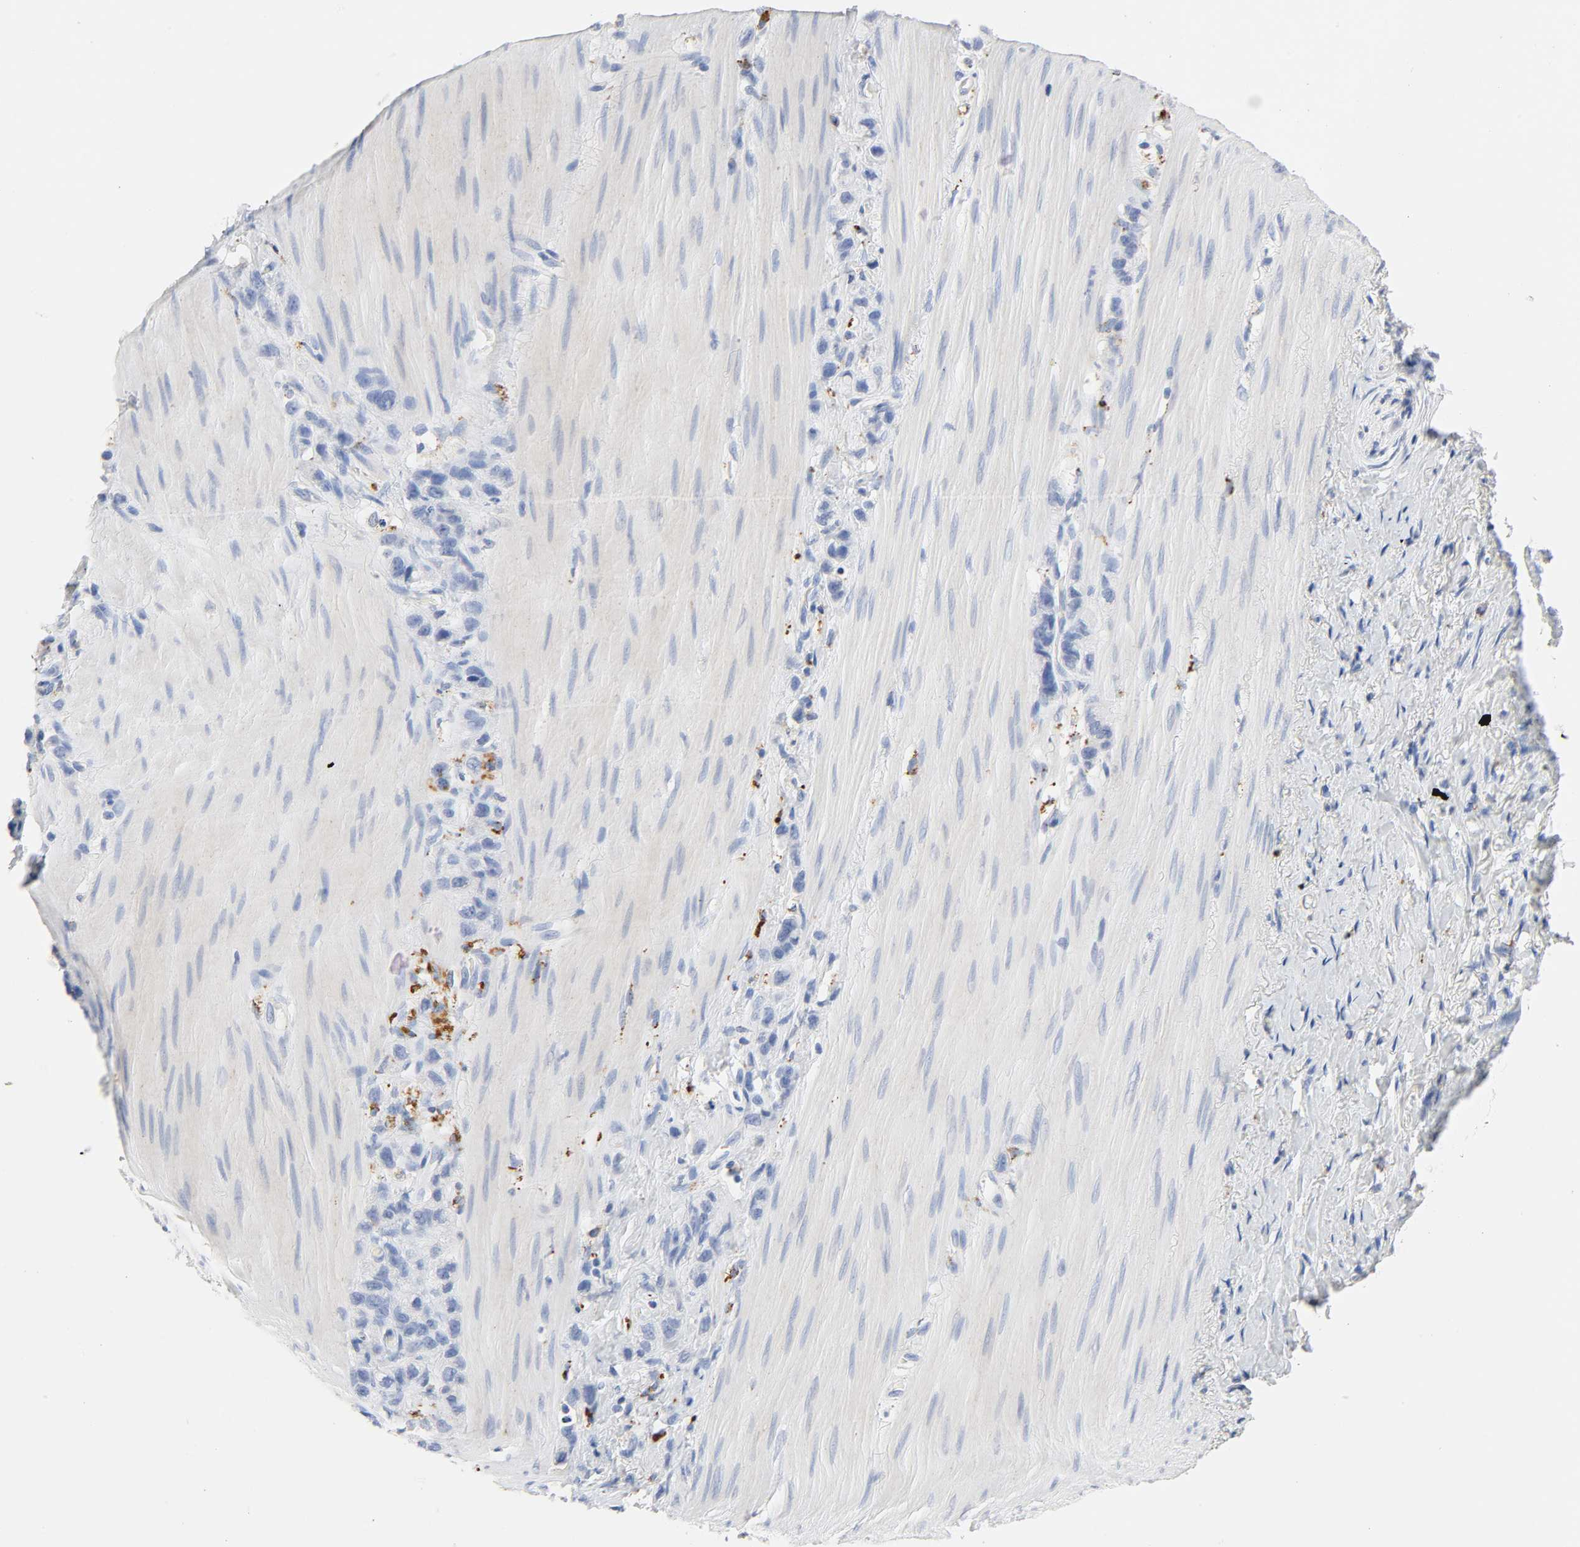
{"staining": {"intensity": "negative", "quantity": "none", "location": "none"}, "tissue": "stomach cancer", "cell_type": "Tumor cells", "image_type": "cancer", "snomed": [{"axis": "morphology", "description": "Normal tissue, NOS"}, {"axis": "morphology", "description": "Adenocarcinoma, NOS"}, {"axis": "morphology", "description": "Adenocarcinoma, High grade"}, {"axis": "topography", "description": "Stomach, upper"}, {"axis": "topography", "description": "Stomach"}], "caption": "Tumor cells show no significant positivity in stomach cancer (adenocarcinoma (high-grade)).", "gene": "PLP1", "patient": {"sex": "female", "age": 65}}